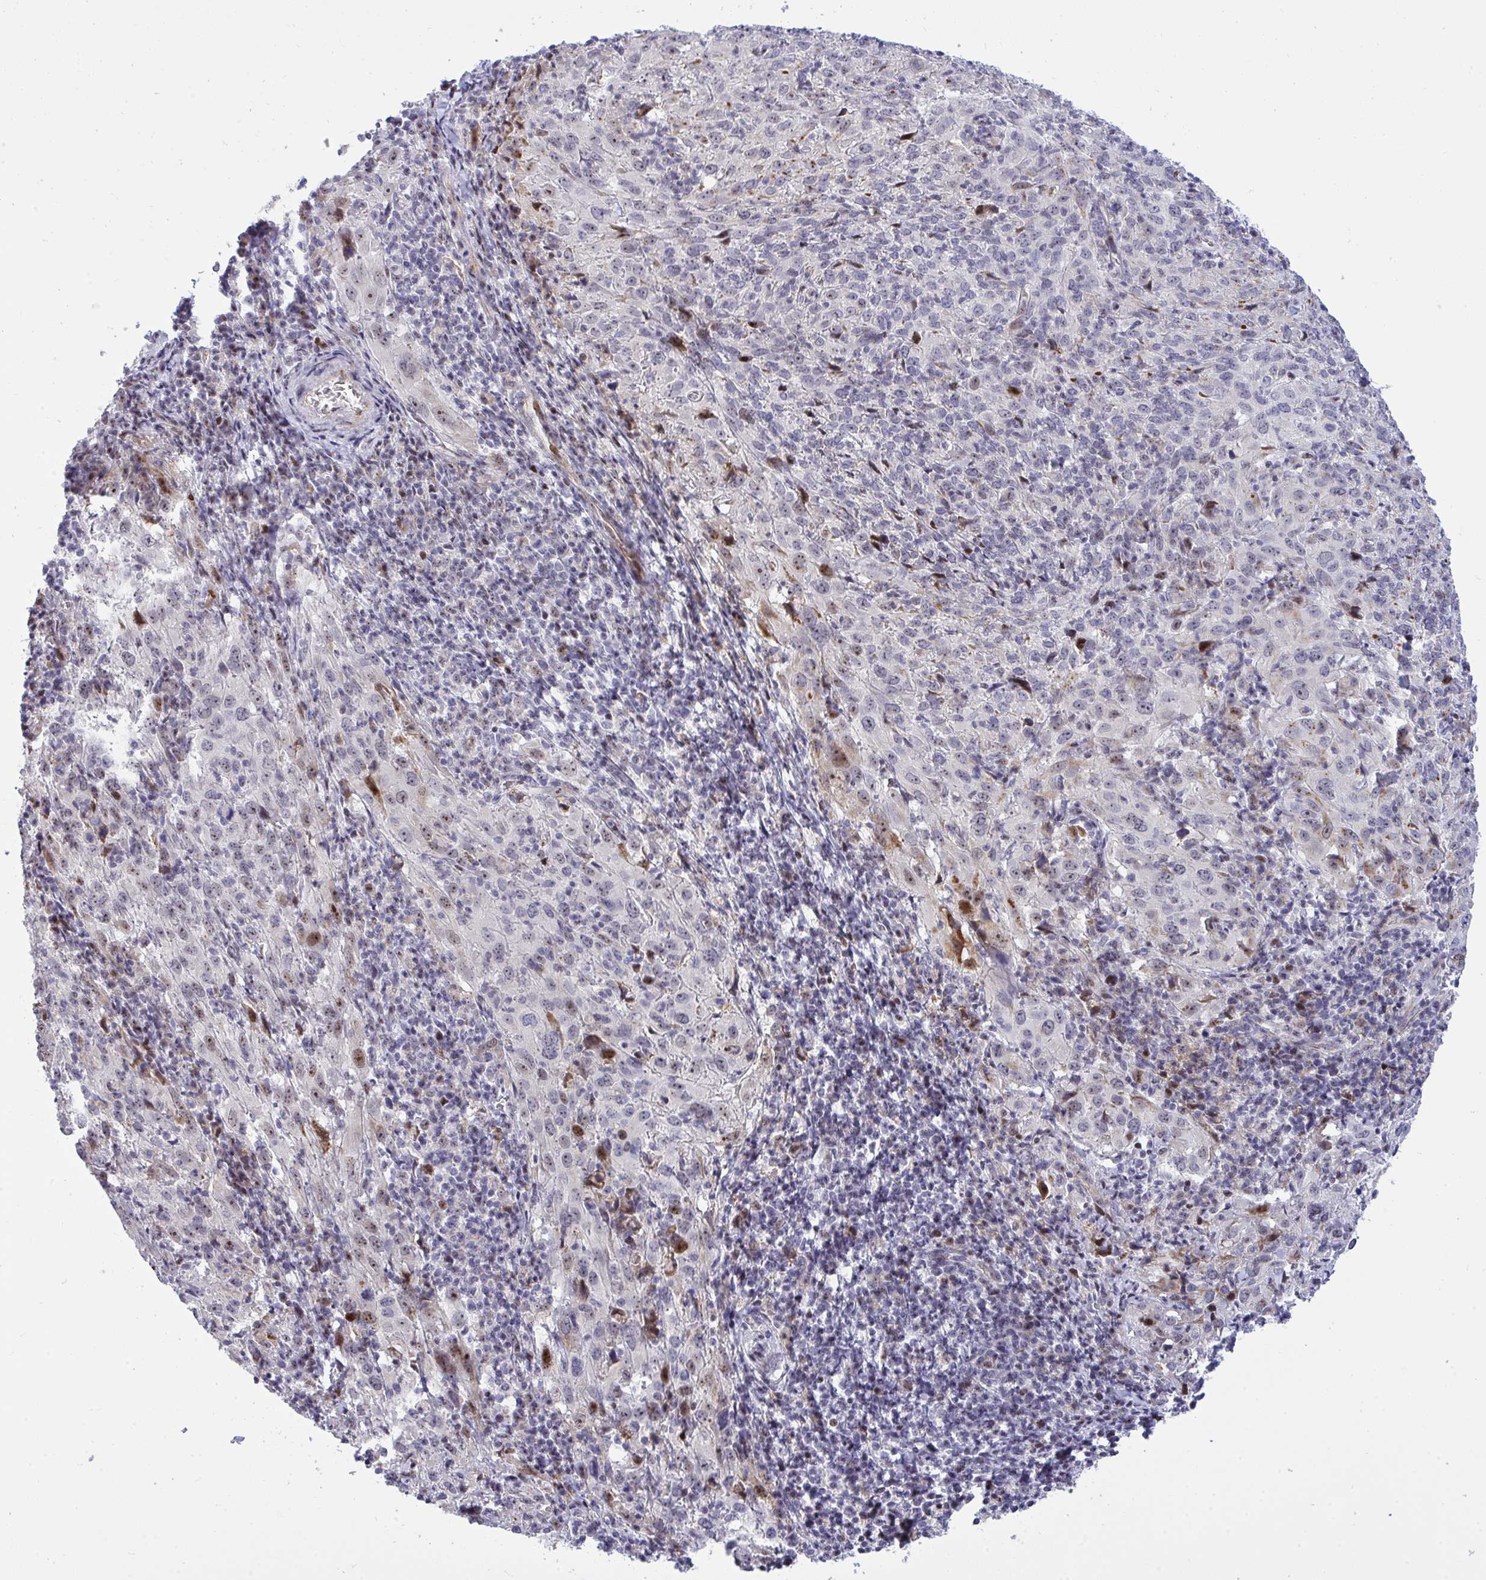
{"staining": {"intensity": "weak", "quantity": "25%-75%", "location": "nuclear"}, "tissue": "cervical cancer", "cell_type": "Tumor cells", "image_type": "cancer", "snomed": [{"axis": "morphology", "description": "Squamous cell carcinoma, NOS"}, {"axis": "topography", "description": "Cervix"}], "caption": "Immunohistochemical staining of human cervical squamous cell carcinoma shows low levels of weak nuclear protein expression in approximately 25%-75% of tumor cells. Ihc stains the protein of interest in brown and the nuclei are stained blue.", "gene": "PLPPR3", "patient": {"sex": "female", "age": 51}}